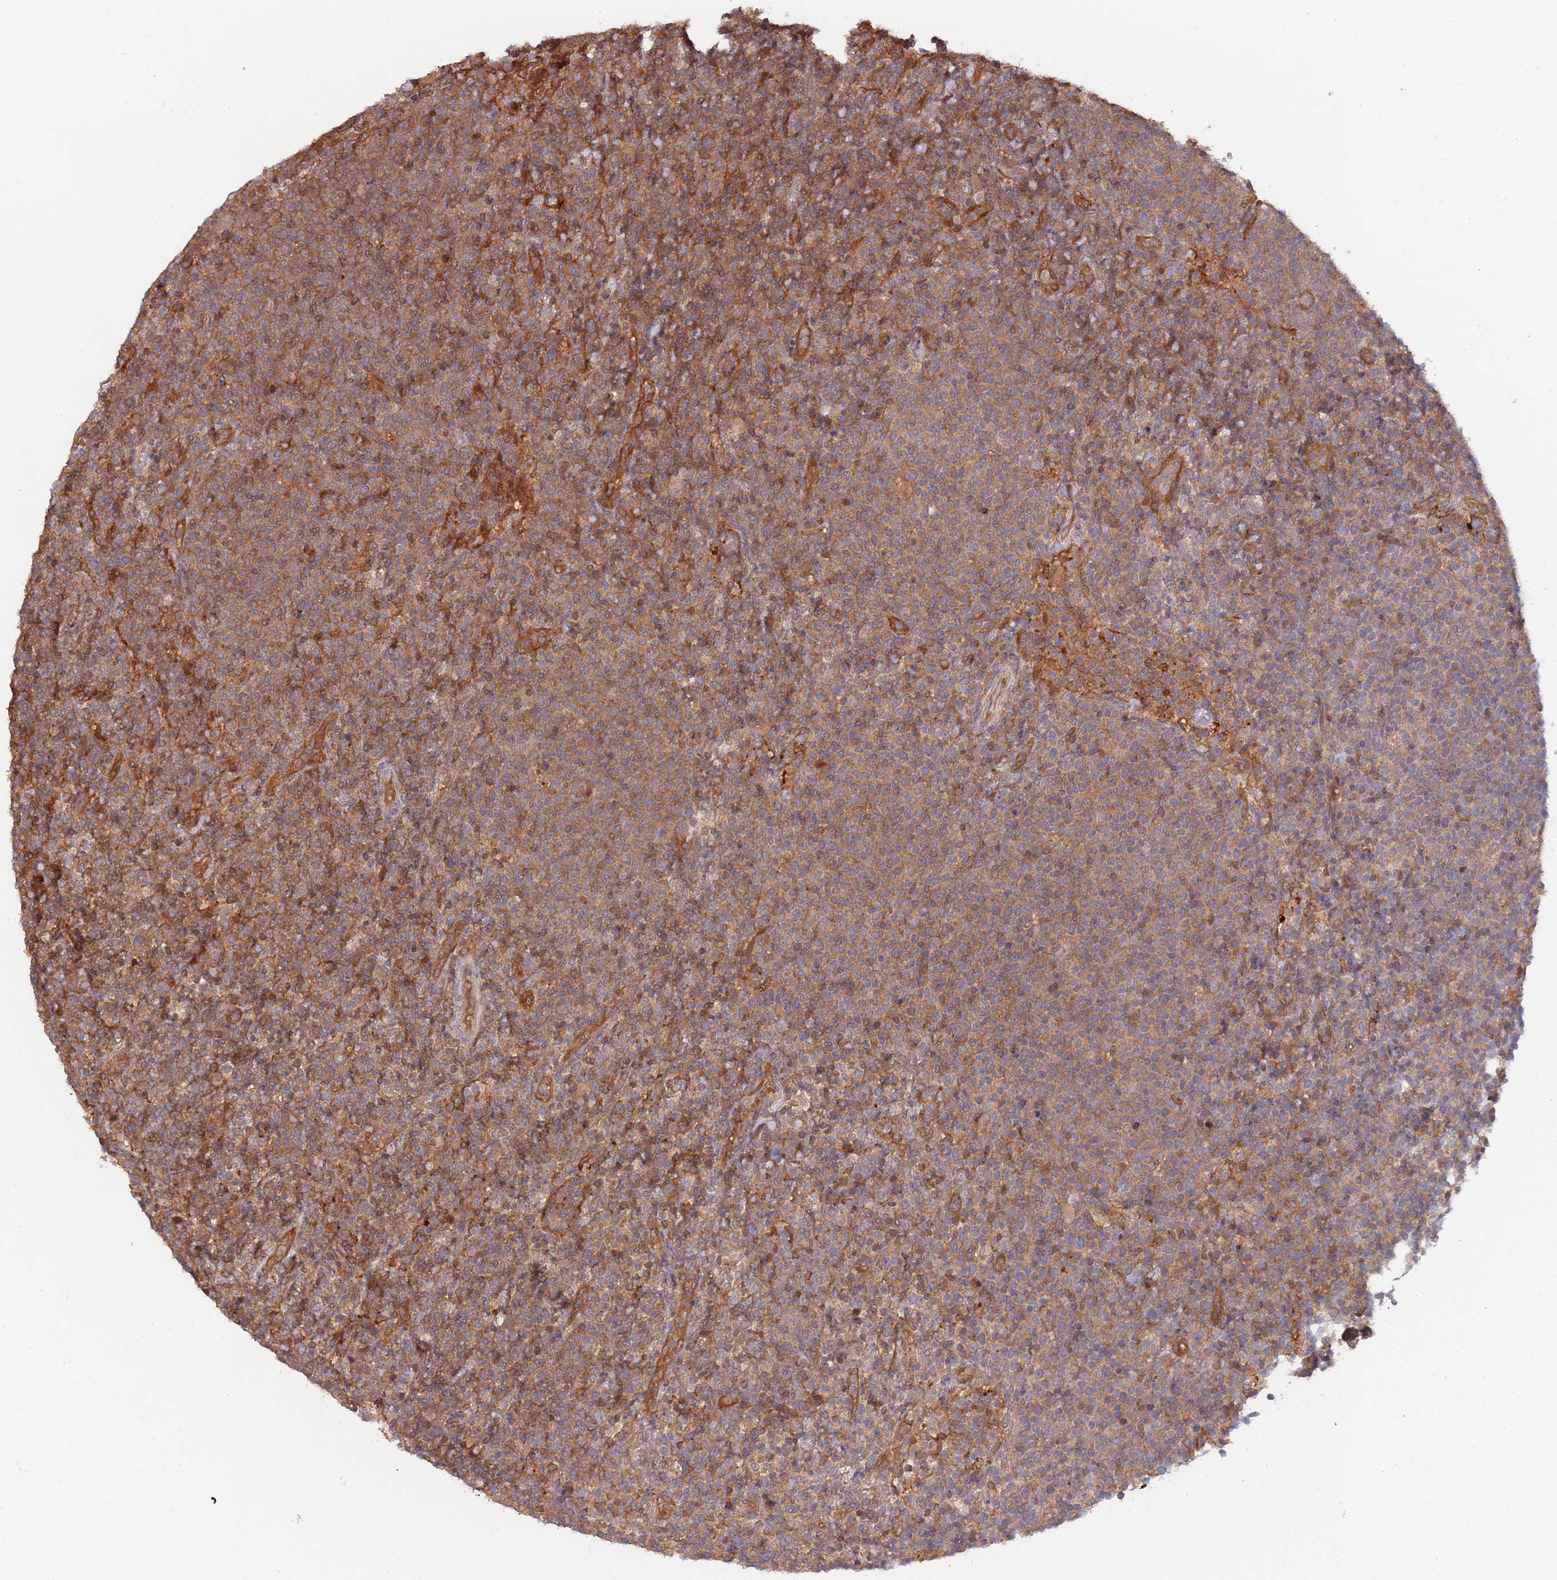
{"staining": {"intensity": "moderate", "quantity": ">75%", "location": "cytoplasmic/membranous"}, "tissue": "lymphoma", "cell_type": "Tumor cells", "image_type": "cancer", "snomed": [{"axis": "morphology", "description": "Malignant lymphoma, non-Hodgkin's type, High grade"}, {"axis": "topography", "description": "Lymph node"}], "caption": "High-magnification brightfield microscopy of malignant lymphoma, non-Hodgkin's type (high-grade) stained with DAB (3,3'-diaminobenzidine) (brown) and counterstained with hematoxylin (blue). tumor cells exhibit moderate cytoplasmic/membranous positivity is appreciated in approximately>75% of cells.", "gene": "GSDMD", "patient": {"sex": "male", "age": 61}}